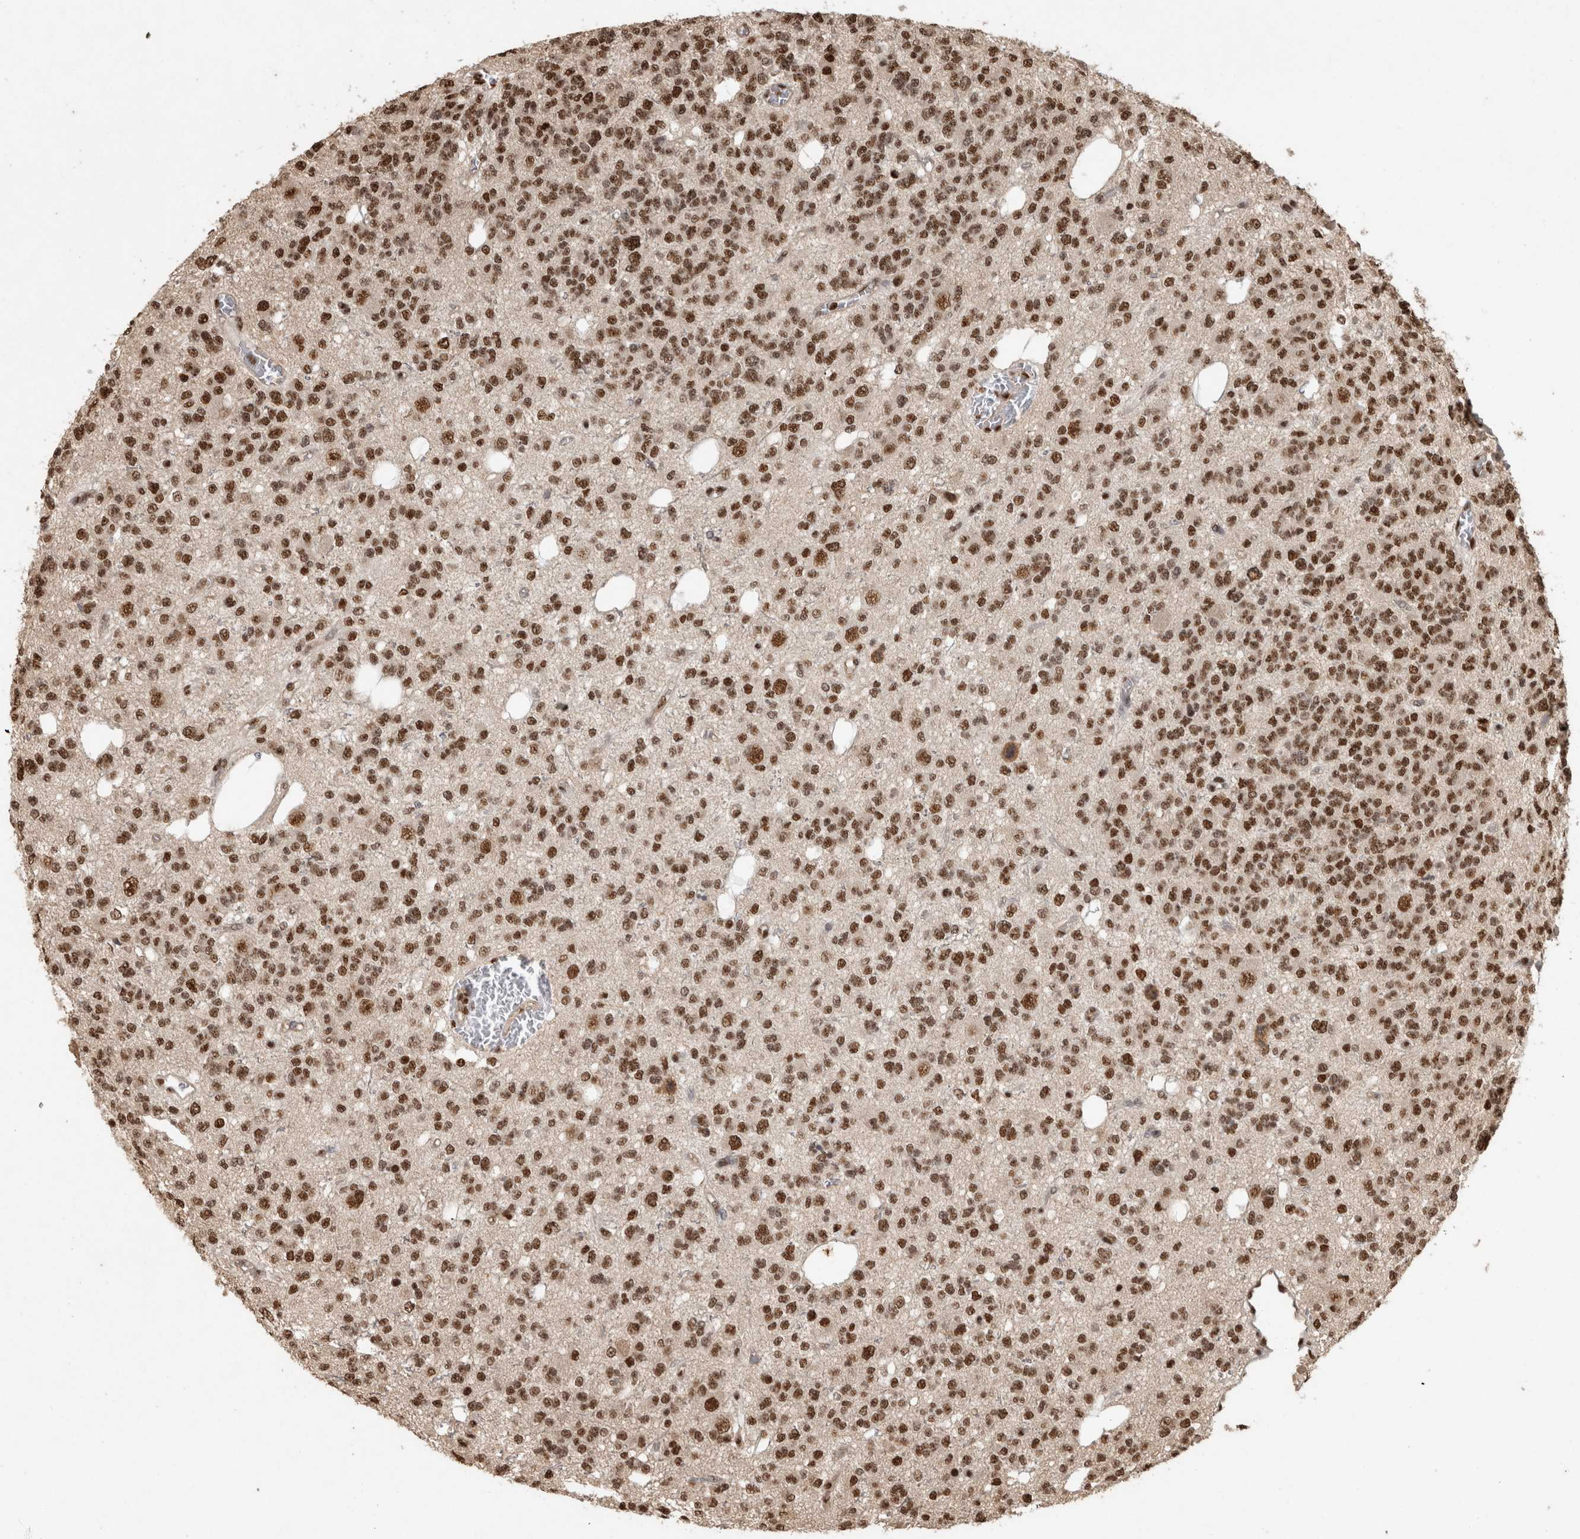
{"staining": {"intensity": "strong", "quantity": ">75%", "location": "nuclear"}, "tissue": "glioma", "cell_type": "Tumor cells", "image_type": "cancer", "snomed": [{"axis": "morphology", "description": "Glioma, malignant, Low grade"}, {"axis": "topography", "description": "Brain"}], "caption": "The image reveals immunohistochemical staining of malignant glioma (low-grade). There is strong nuclear staining is identified in approximately >75% of tumor cells. (Brightfield microscopy of DAB IHC at high magnification).", "gene": "RAD50", "patient": {"sex": "male", "age": 38}}